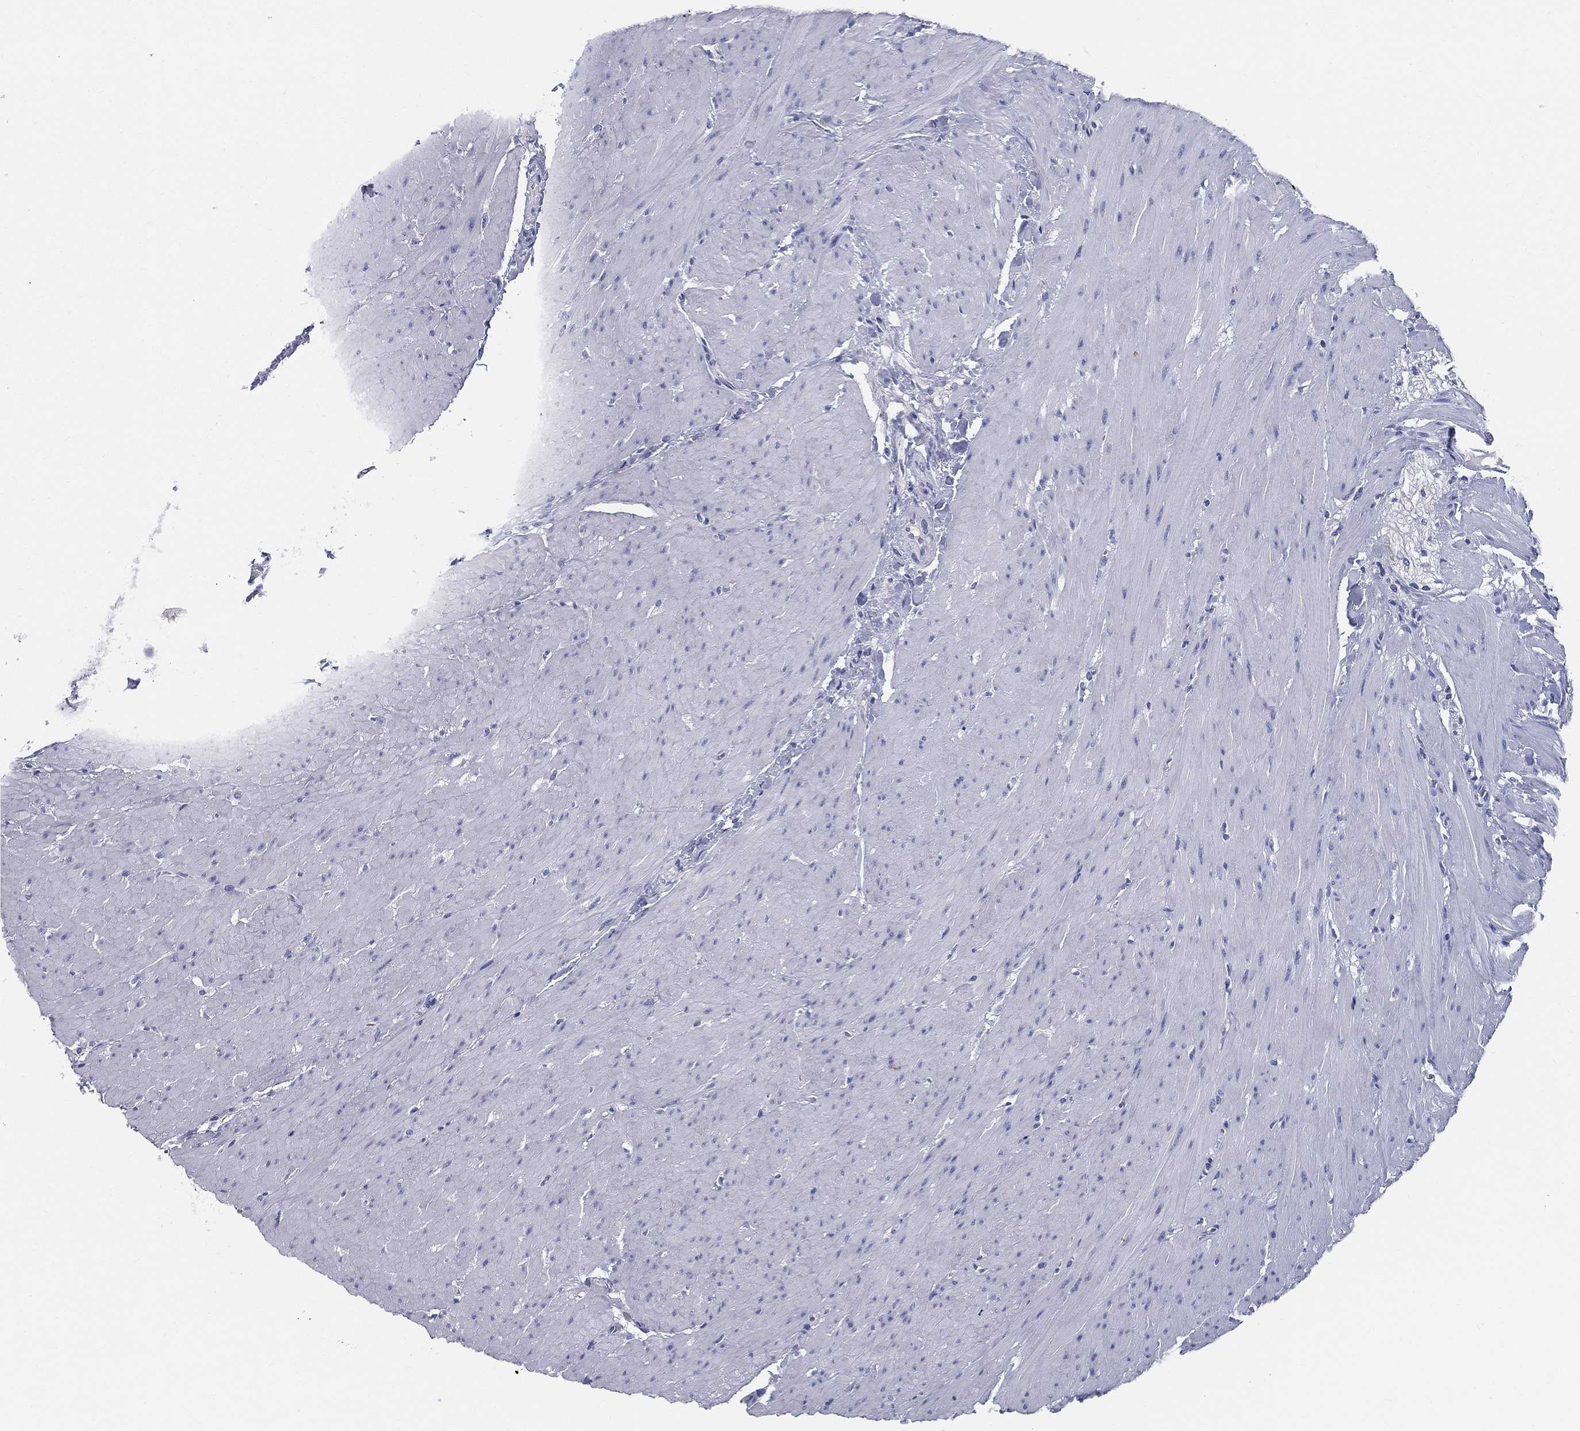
{"staining": {"intensity": "negative", "quantity": "none", "location": "none"}, "tissue": "colon", "cell_type": "Endothelial cells", "image_type": "normal", "snomed": [{"axis": "morphology", "description": "Normal tissue, NOS"}, {"axis": "topography", "description": "Colon"}], "caption": "Micrograph shows no significant protein staining in endothelial cells of unremarkable colon. The staining was performed using DAB (3,3'-diaminobenzidine) to visualize the protein expression in brown, while the nuclei were stained in blue with hematoxylin (Magnification: 20x).", "gene": "STS", "patient": {"sex": "female", "age": 65}}